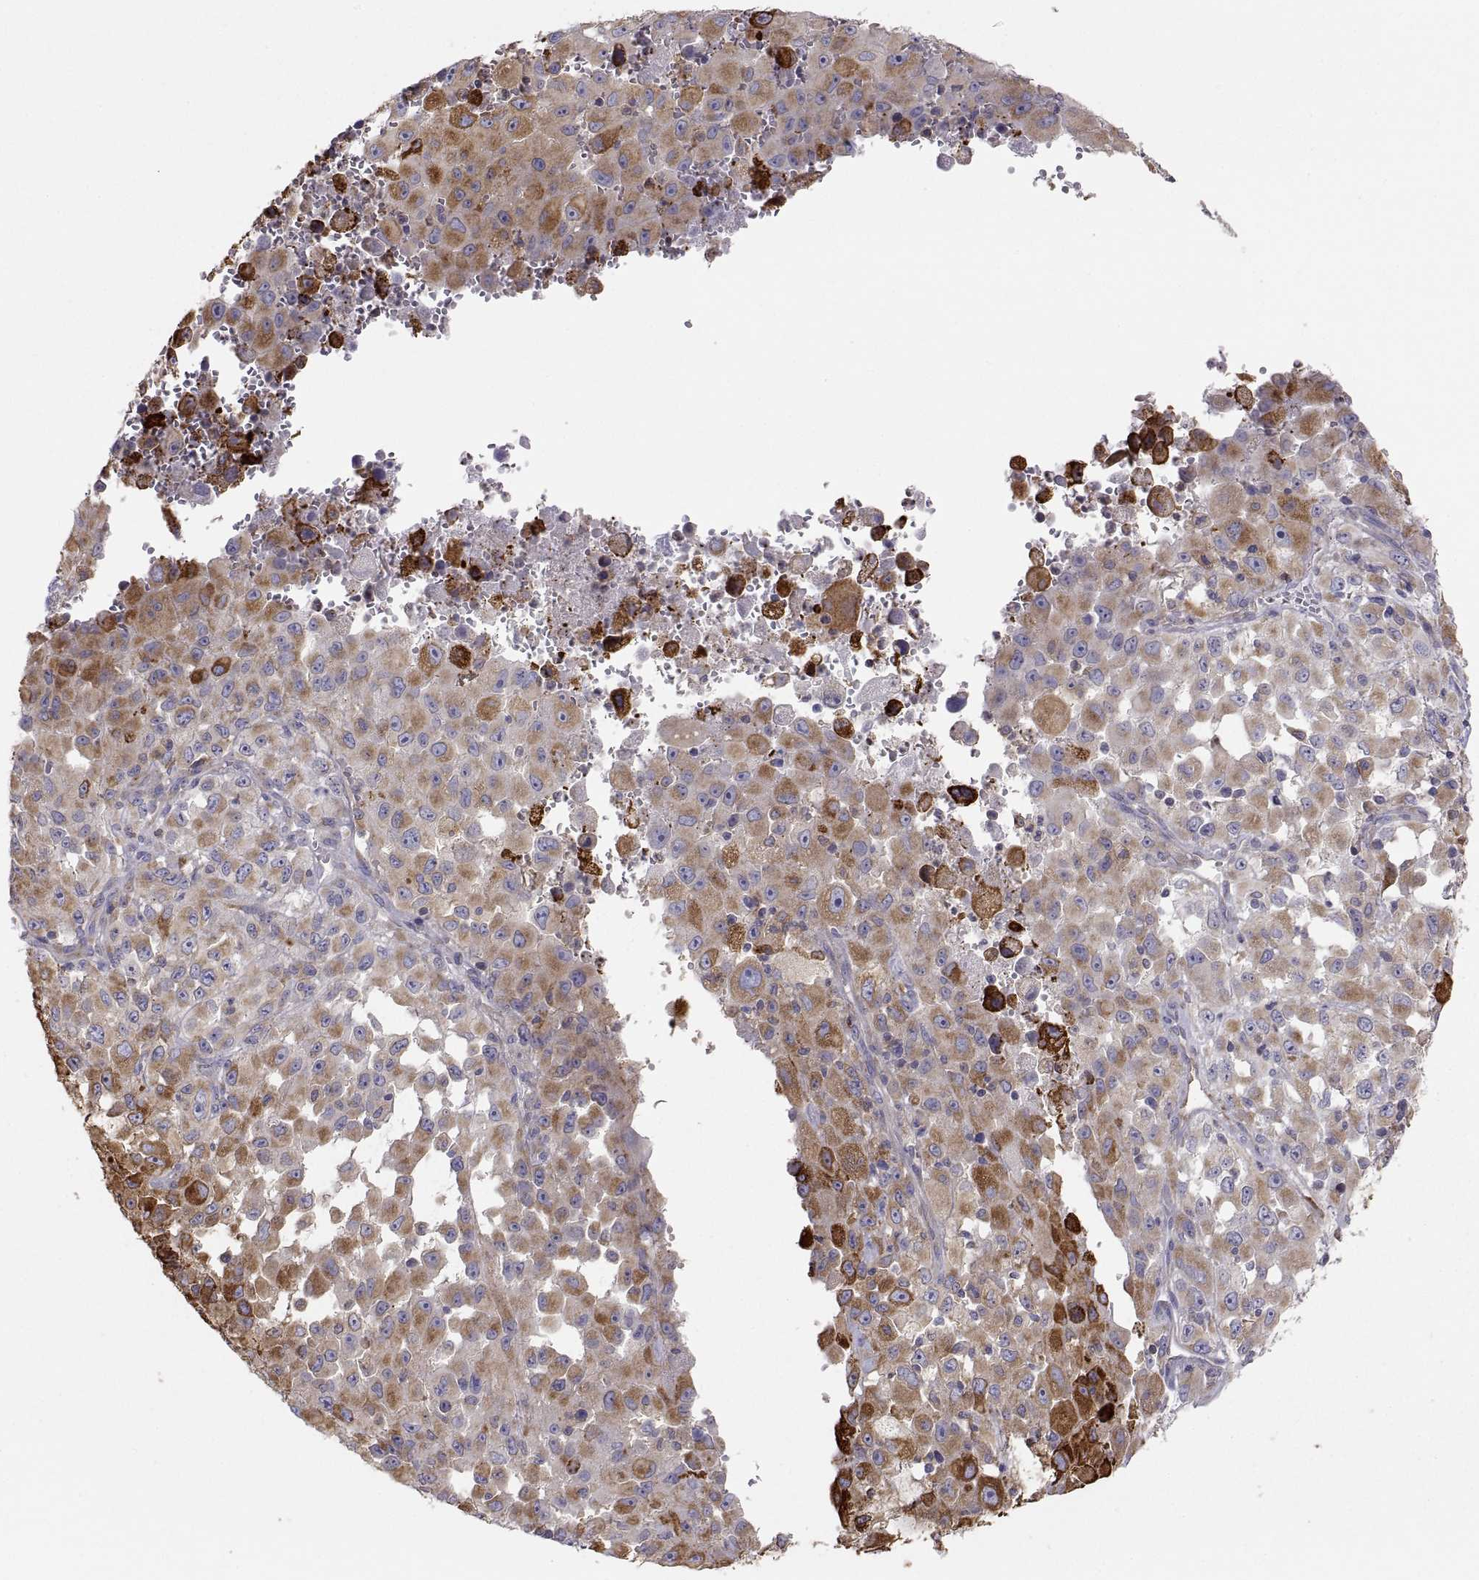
{"staining": {"intensity": "moderate", "quantity": ">75%", "location": "cytoplasmic/membranous"}, "tissue": "melanoma", "cell_type": "Tumor cells", "image_type": "cancer", "snomed": [{"axis": "morphology", "description": "Malignant melanoma, Metastatic site"}, {"axis": "topography", "description": "Soft tissue"}], "caption": "The immunohistochemical stain highlights moderate cytoplasmic/membranous expression in tumor cells of melanoma tissue.", "gene": "ERO1A", "patient": {"sex": "male", "age": 50}}